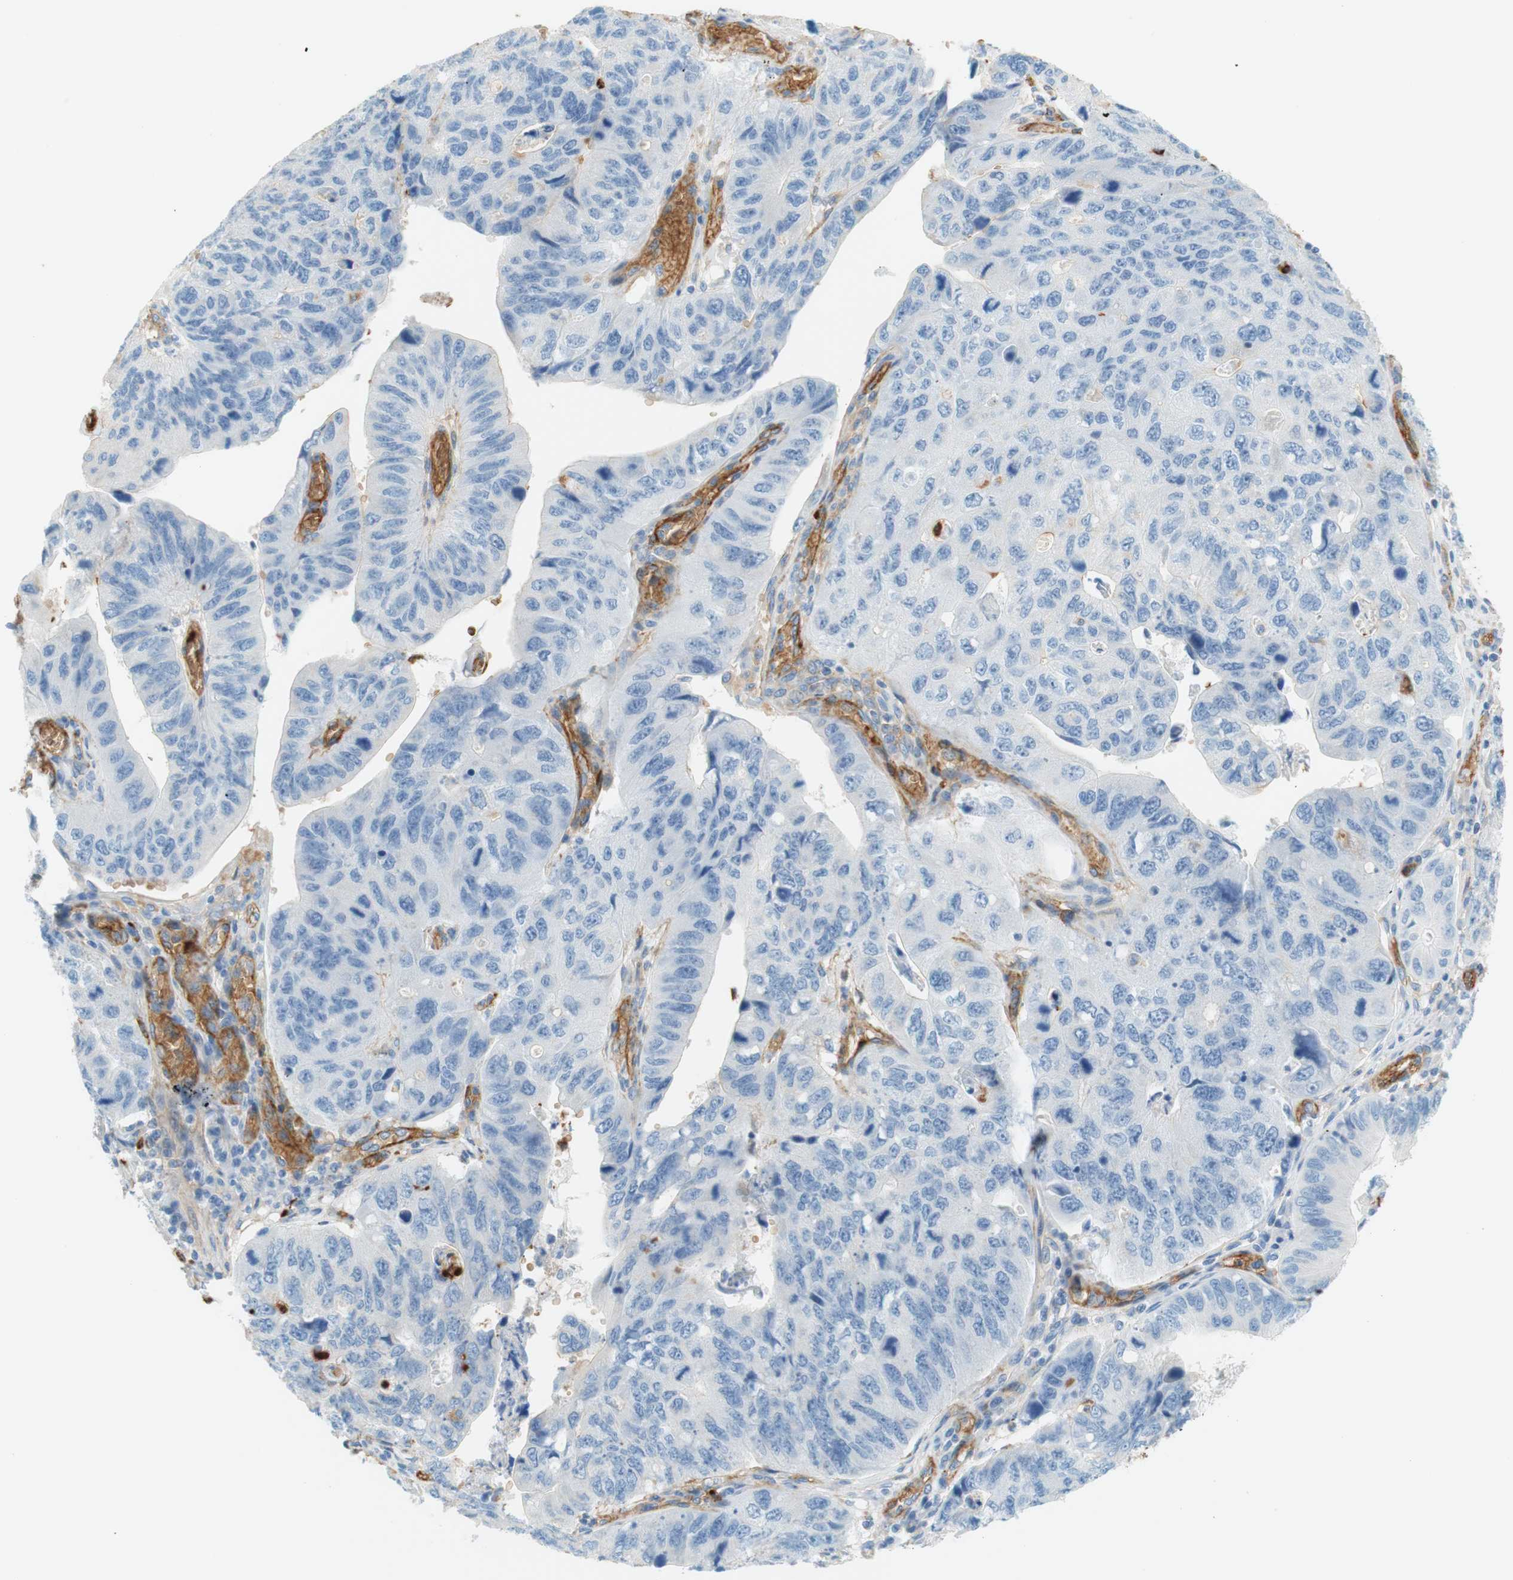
{"staining": {"intensity": "negative", "quantity": "none", "location": "none"}, "tissue": "stomach cancer", "cell_type": "Tumor cells", "image_type": "cancer", "snomed": [{"axis": "morphology", "description": "Adenocarcinoma, NOS"}, {"axis": "topography", "description": "Stomach"}], "caption": "Tumor cells show no significant protein positivity in stomach adenocarcinoma.", "gene": "STOM", "patient": {"sex": "male", "age": 59}}